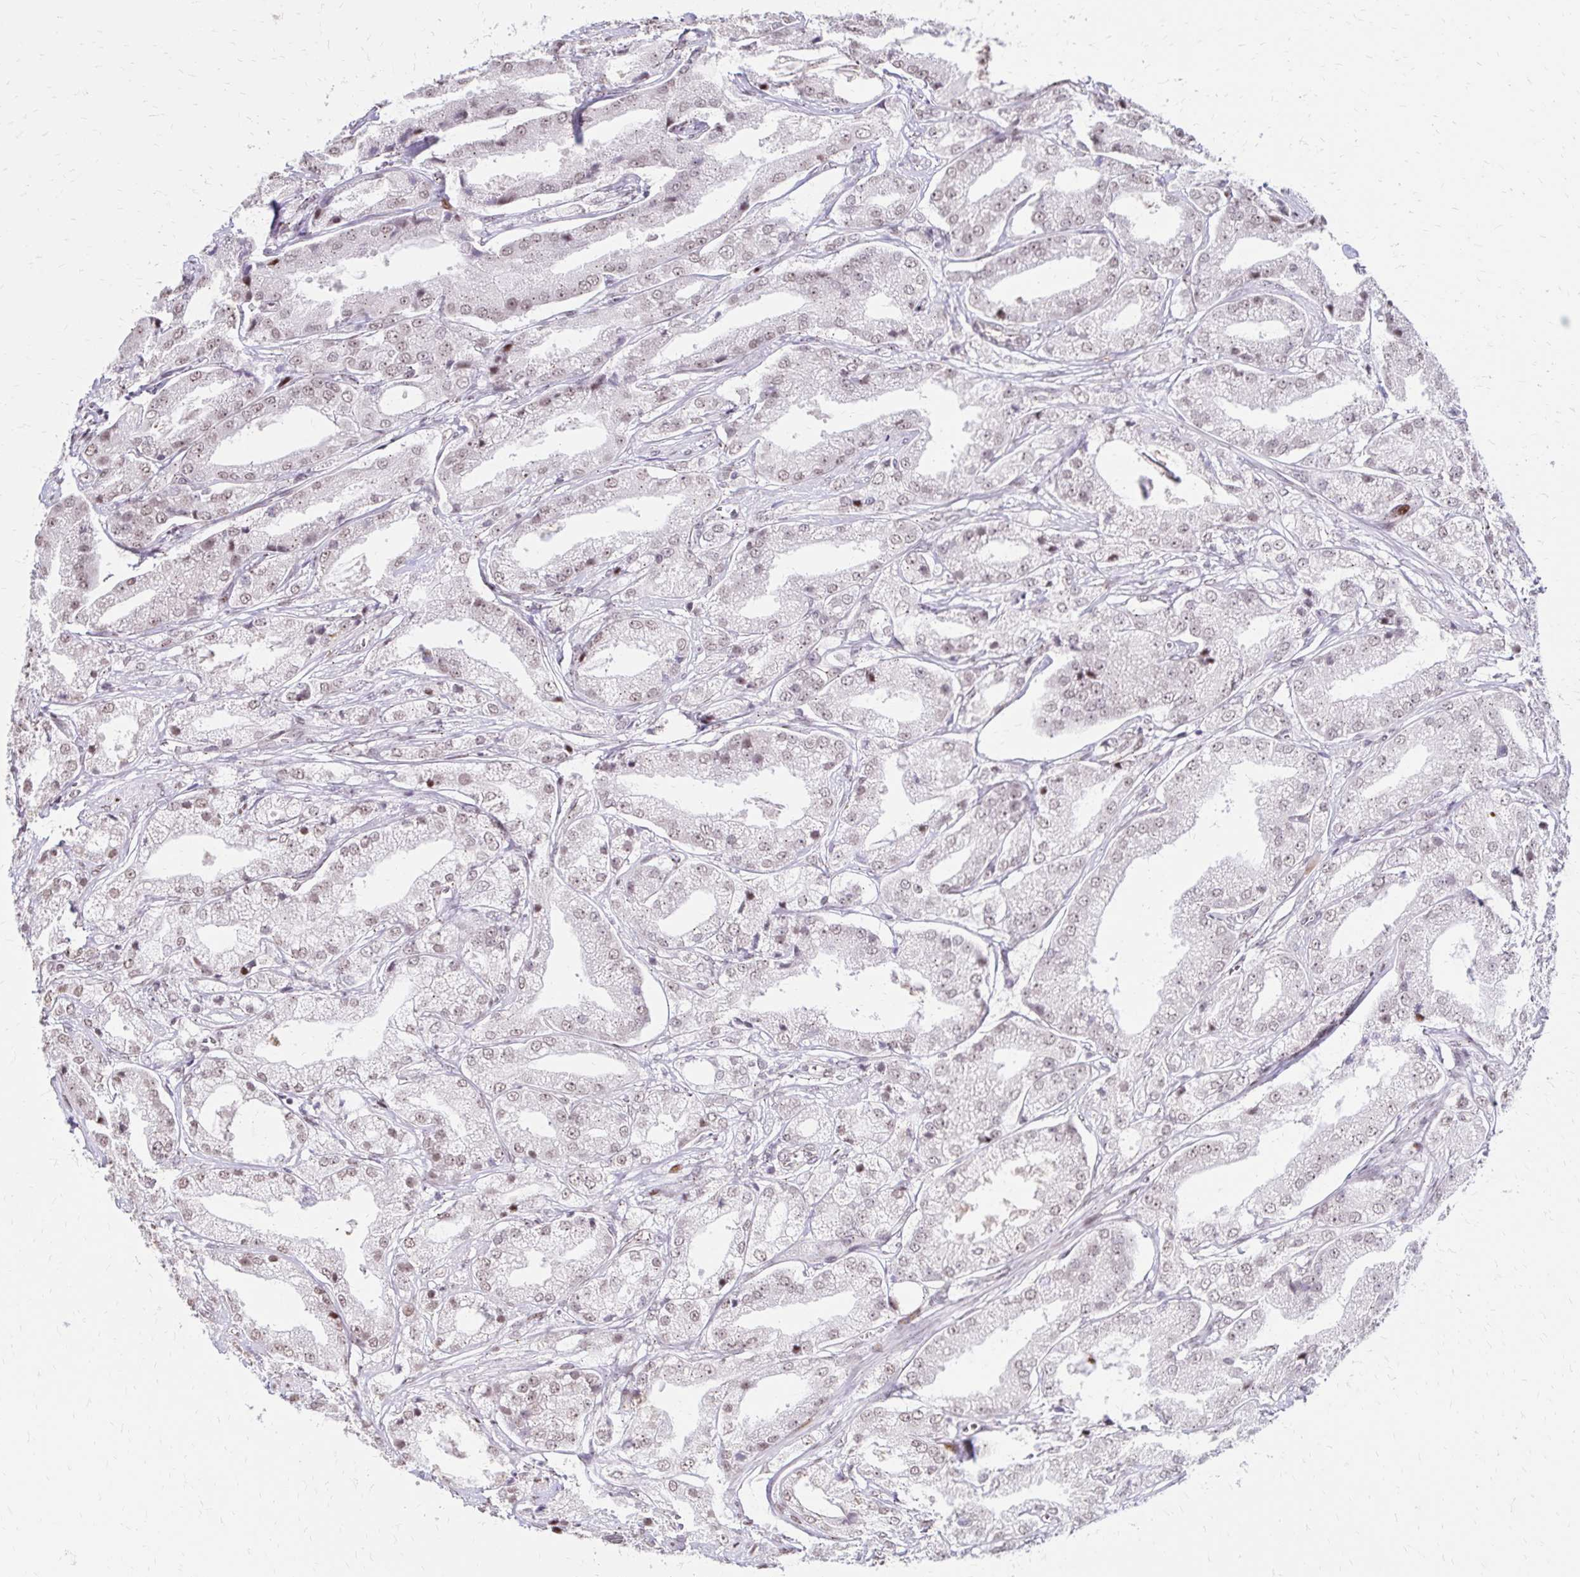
{"staining": {"intensity": "moderate", "quantity": "25%-75%", "location": "cytoplasmic/membranous,nuclear"}, "tissue": "prostate cancer", "cell_type": "Tumor cells", "image_type": "cancer", "snomed": [{"axis": "morphology", "description": "Adenocarcinoma, High grade"}, {"axis": "topography", "description": "Prostate"}], "caption": "A high-resolution histopathology image shows immunohistochemistry (IHC) staining of prostate cancer (high-grade adenocarcinoma), which reveals moderate cytoplasmic/membranous and nuclear staining in about 25%-75% of tumor cells.", "gene": "TOB1", "patient": {"sex": "male", "age": 61}}